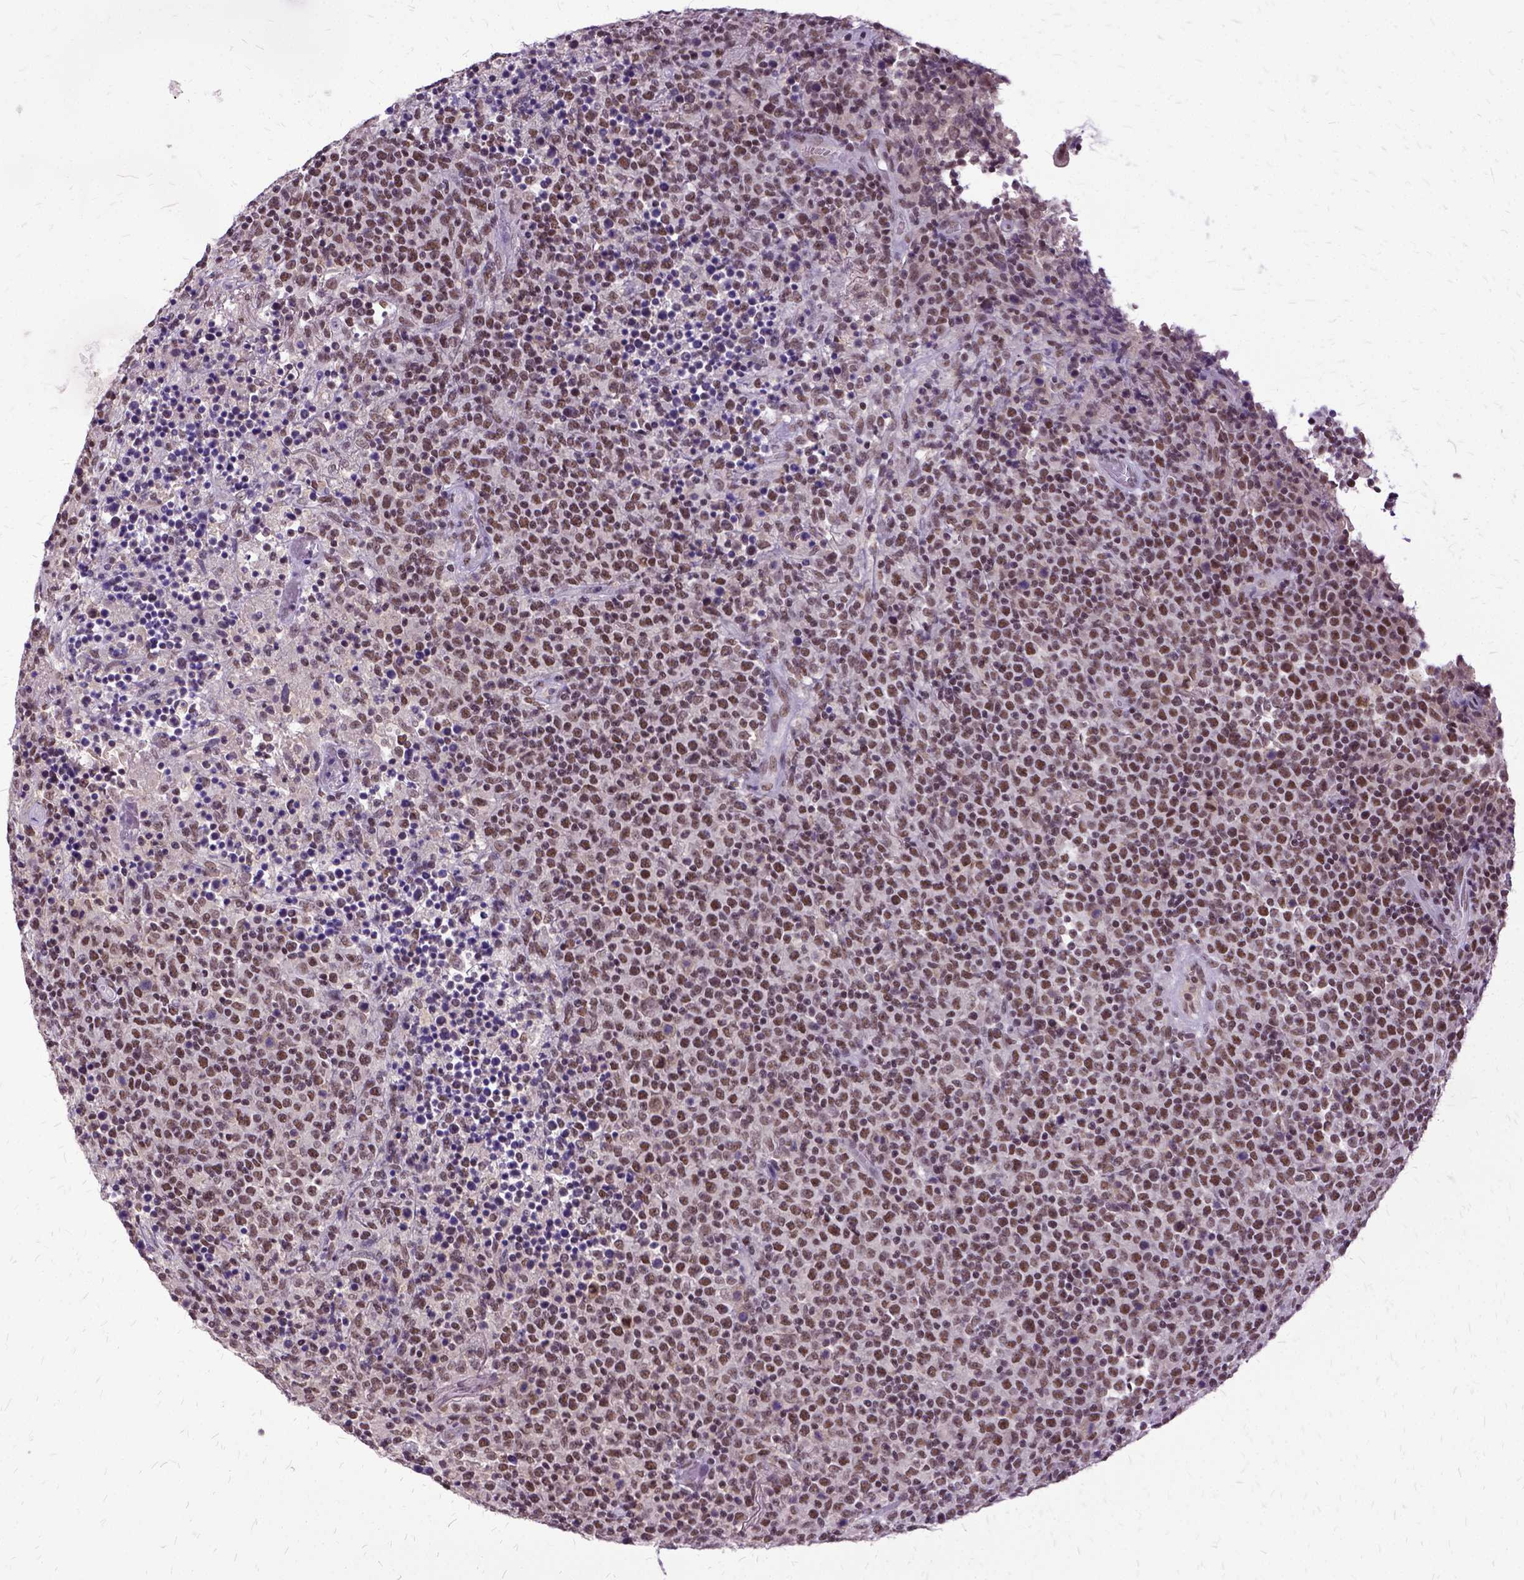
{"staining": {"intensity": "moderate", "quantity": ">75%", "location": "nuclear"}, "tissue": "lymphoma", "cell_type": "Tumor cells", "image_type": "cancer", "snomed": [{"axis": "morphology", "description": "Malignant lymphoma, non-Hodgkin's type, High grade"}, {"axis": "topography", "description": "Lung"}], "caption": "The micrograph displays staining of high-grade malignant lymphoma, non-Hodgkin's type, revealing moderate nuclear protein staining (brown color) within tumor cells. (Brightfield microscopy of DAB IHC at high magnification).", "gene": "SETD1A", "patient": {"sex": "male", "age": 79}}